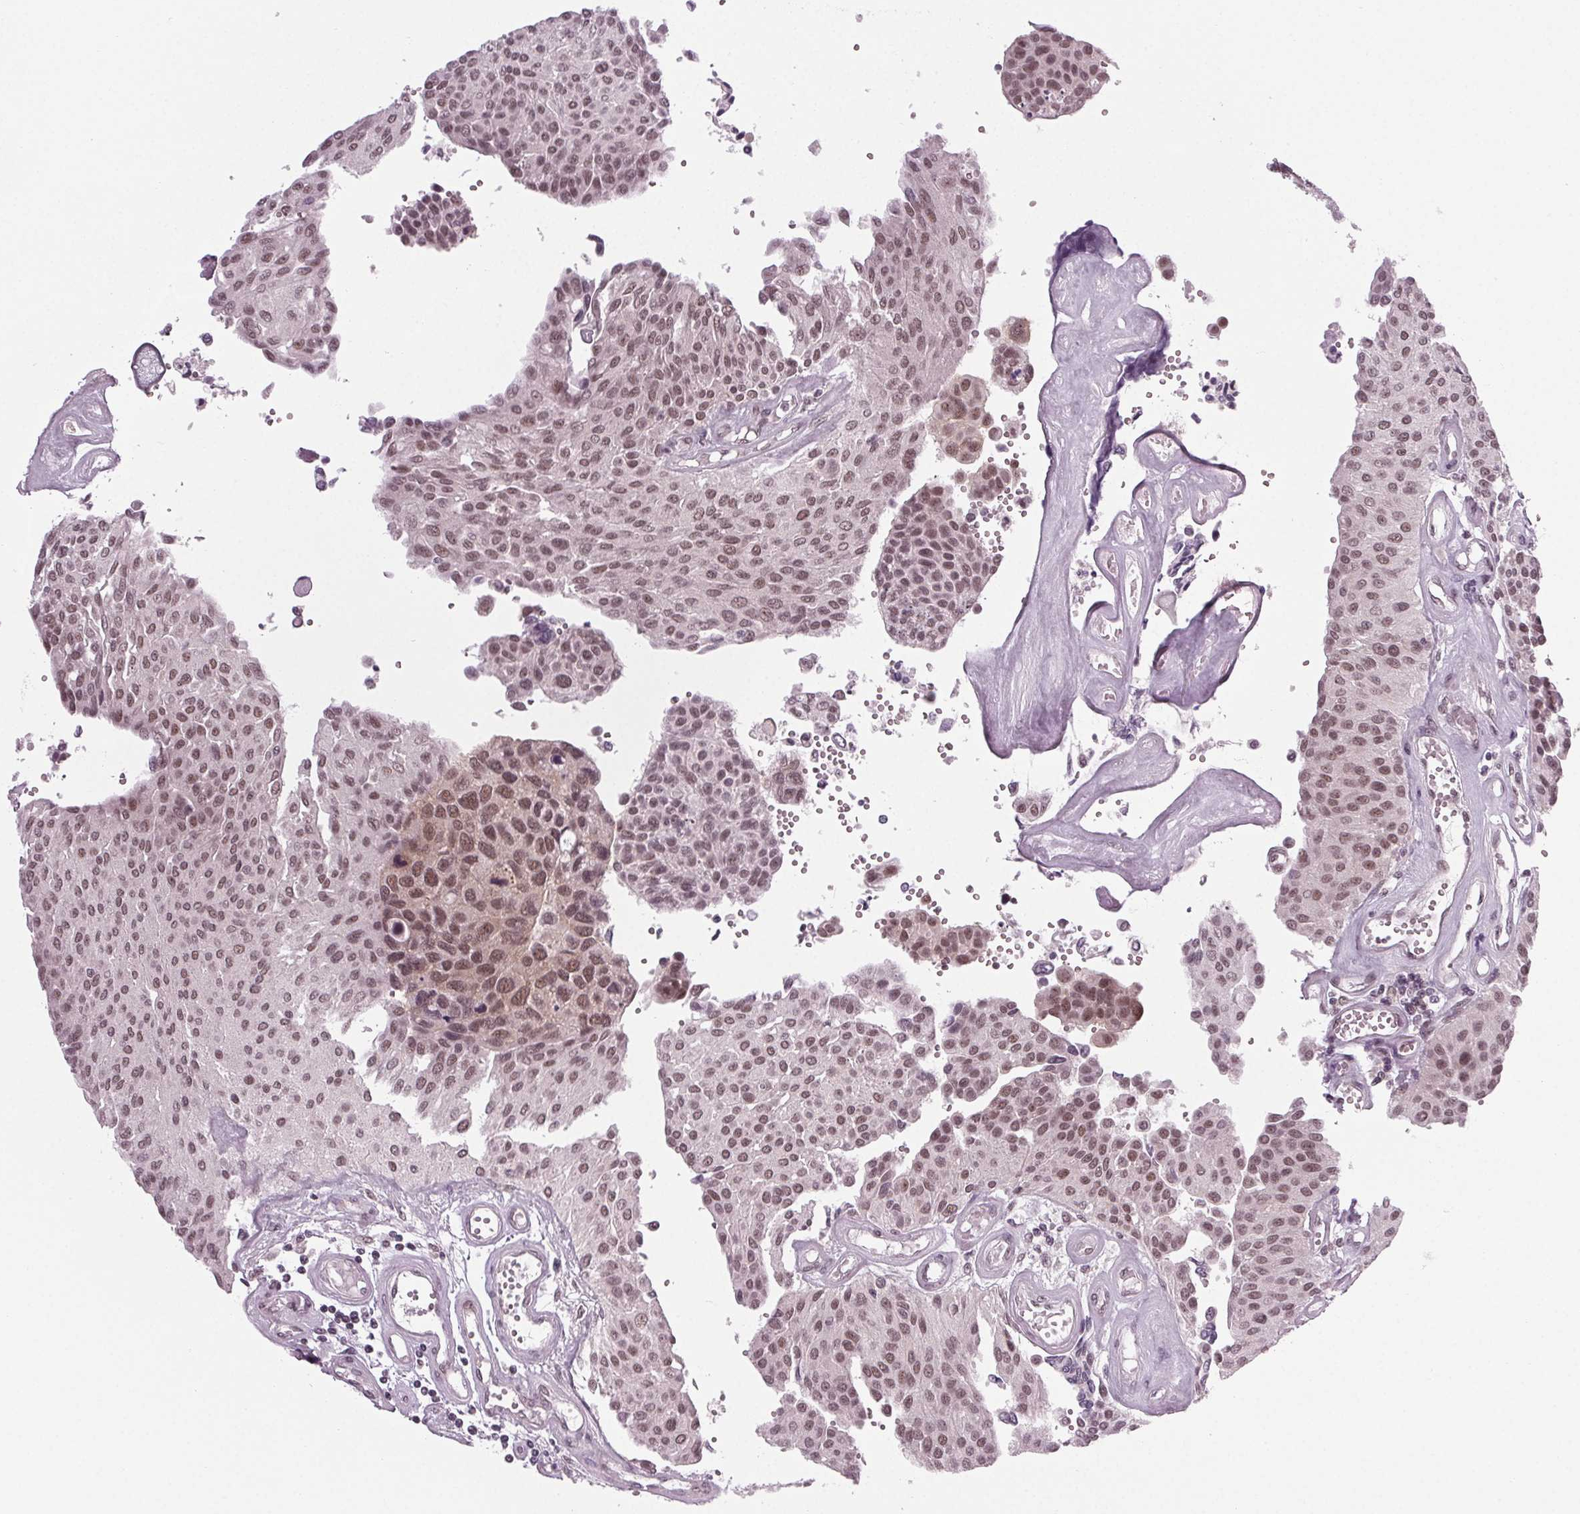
{"staining": {"intensity": "moderate", "quantity": ">75%", "location": "nuclear"}, "tissue": "urothelial cancer", "cell_type": "Tumor cells", "image_type": "cancer", "snomed": [{"axis": "morphology", "description": "Urothelial carcinoma, NOS"}, {"axis": "topography", "description": "Urinary bladder"}], "caption": "This photomicrograph exhibits immunohistochemistry (IHC) staining of urothelial cancer, with medium moderate nuclear staining in approximately >75% of tumor cells.", "gene": "DDX41", "patient": {"sex": "male", "age": 55}}